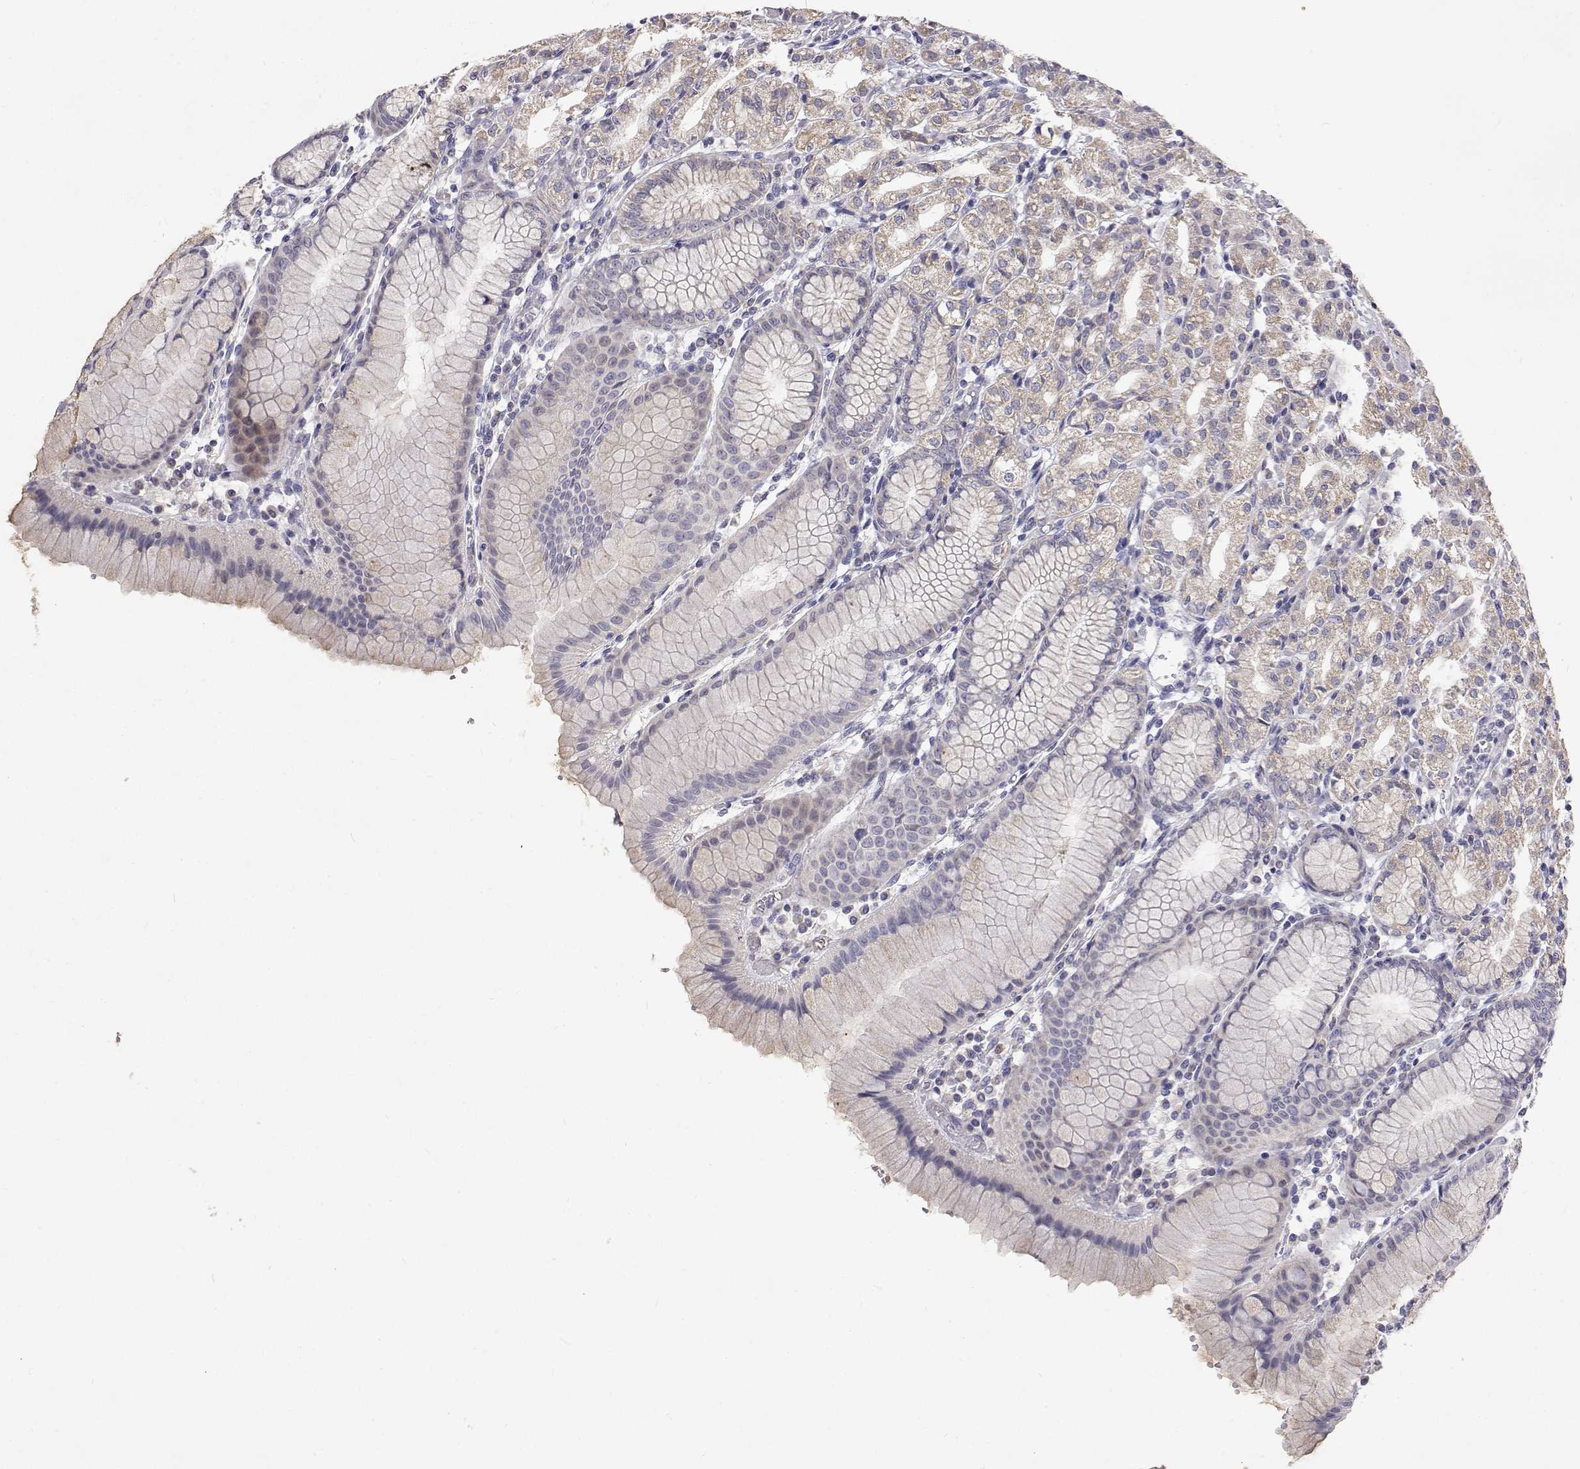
{"staining": {"intensity": "weak", "quantity": "25%-75%", "location": "cytoplasmic/membranous"}, "tissue": "stomach", "cell_type": "Glandular cells", "image_type": "normal", "snomed": [{"axis": "morphology", "description": "Normal tissue, NOS"}, {"axis": "topography", "description": "Stomach"}], "caption": "The immunohistochemical stain highlights weak cytoplasmic/membranous expression in glandular cells of benign stomach.", "gene": "TRIM60", "patient": {"sex": "female", "age": 57}}